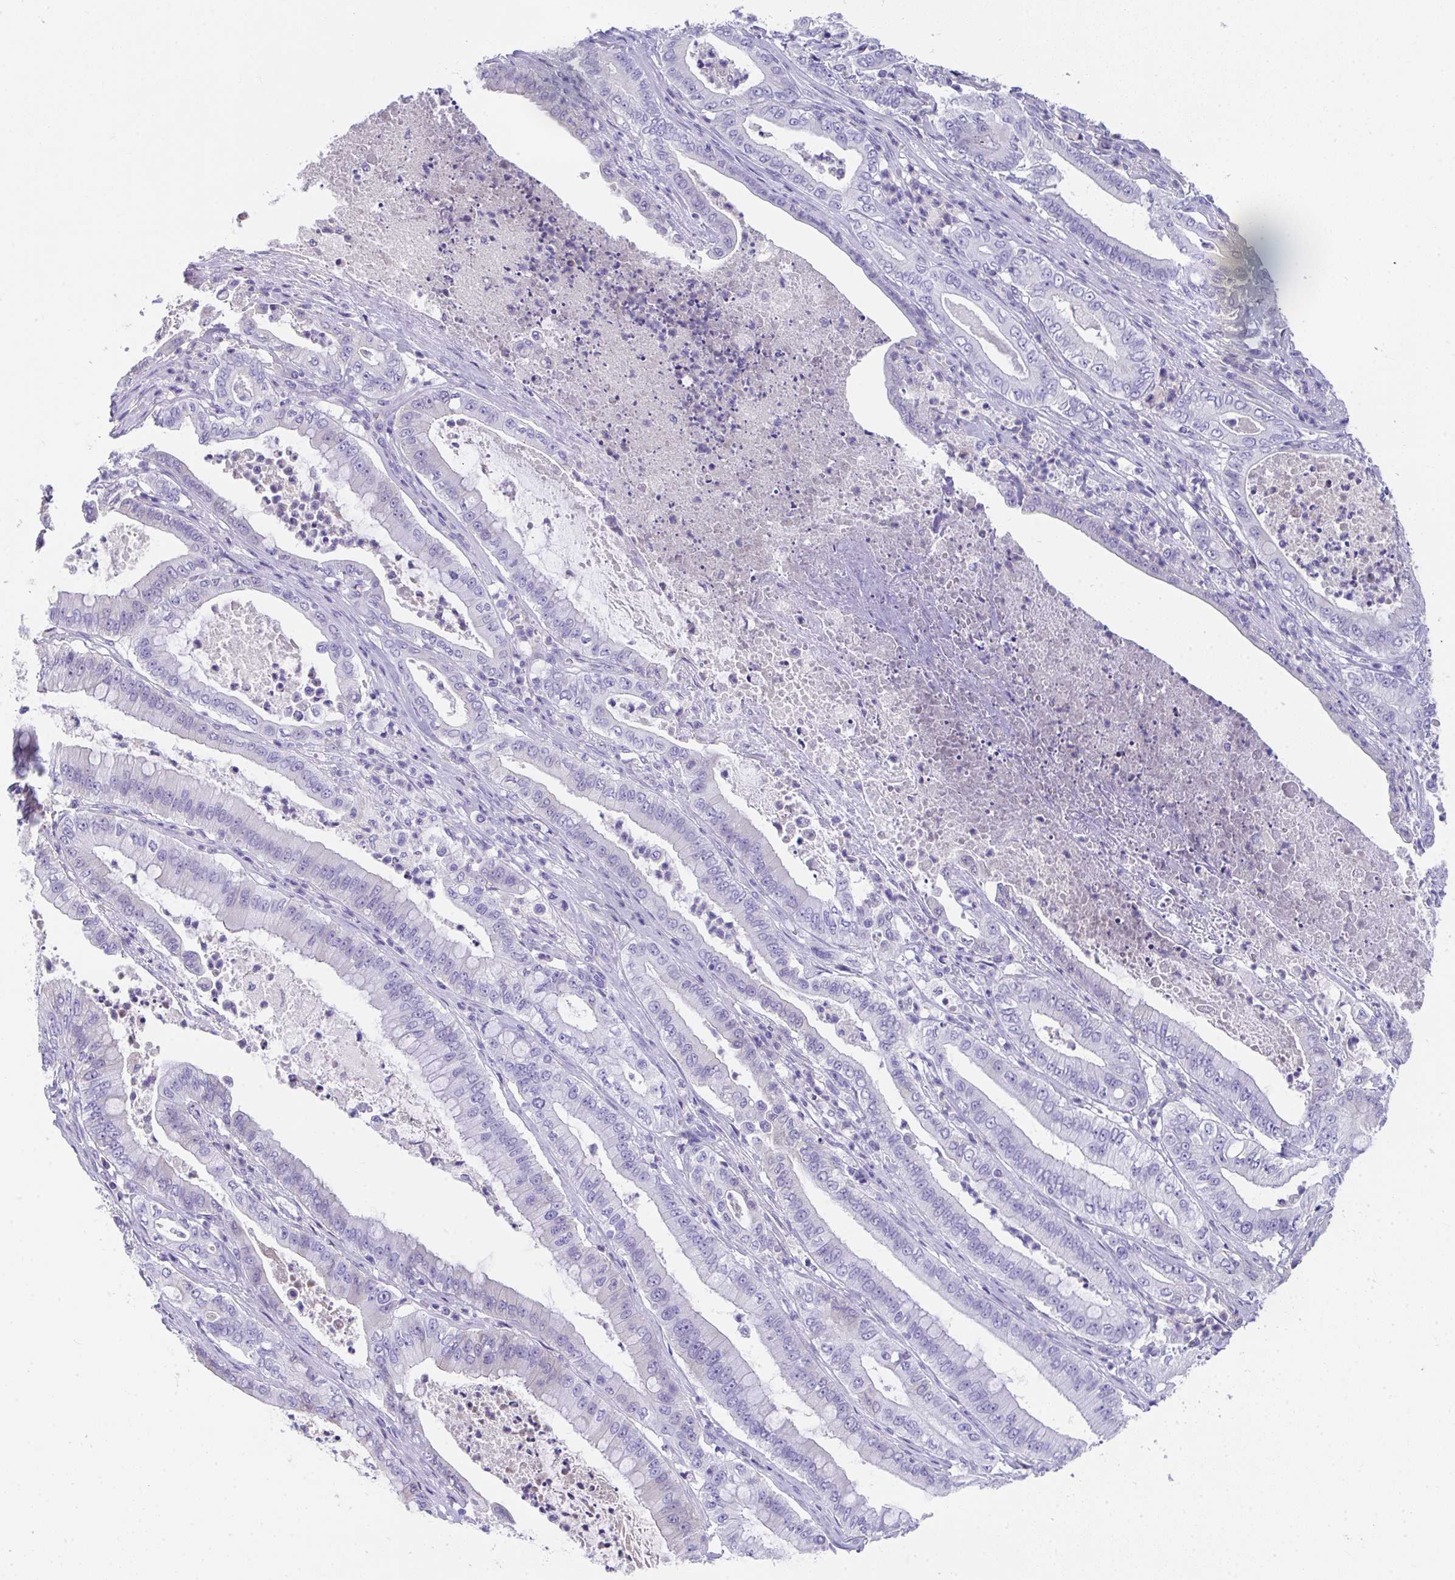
{"staining": {"intensity": "negative", "quantity": "none", "location": "none"}, "tissue": "pancreatic cancer", "cell_type": "Tumor cells", "image_type": "cancer", "snomed": [{"axis": "morphology", "description": "Adenocarcinoma, NOS"}, {"axis": "topography", "description": "Pancreas"}], "caption": "An image of human pancreatic cancer (adenocarcinoma) is negative for staining in tumor cells.", "gene": "COA5", "patient": {"sex": "male", "age": 71}}